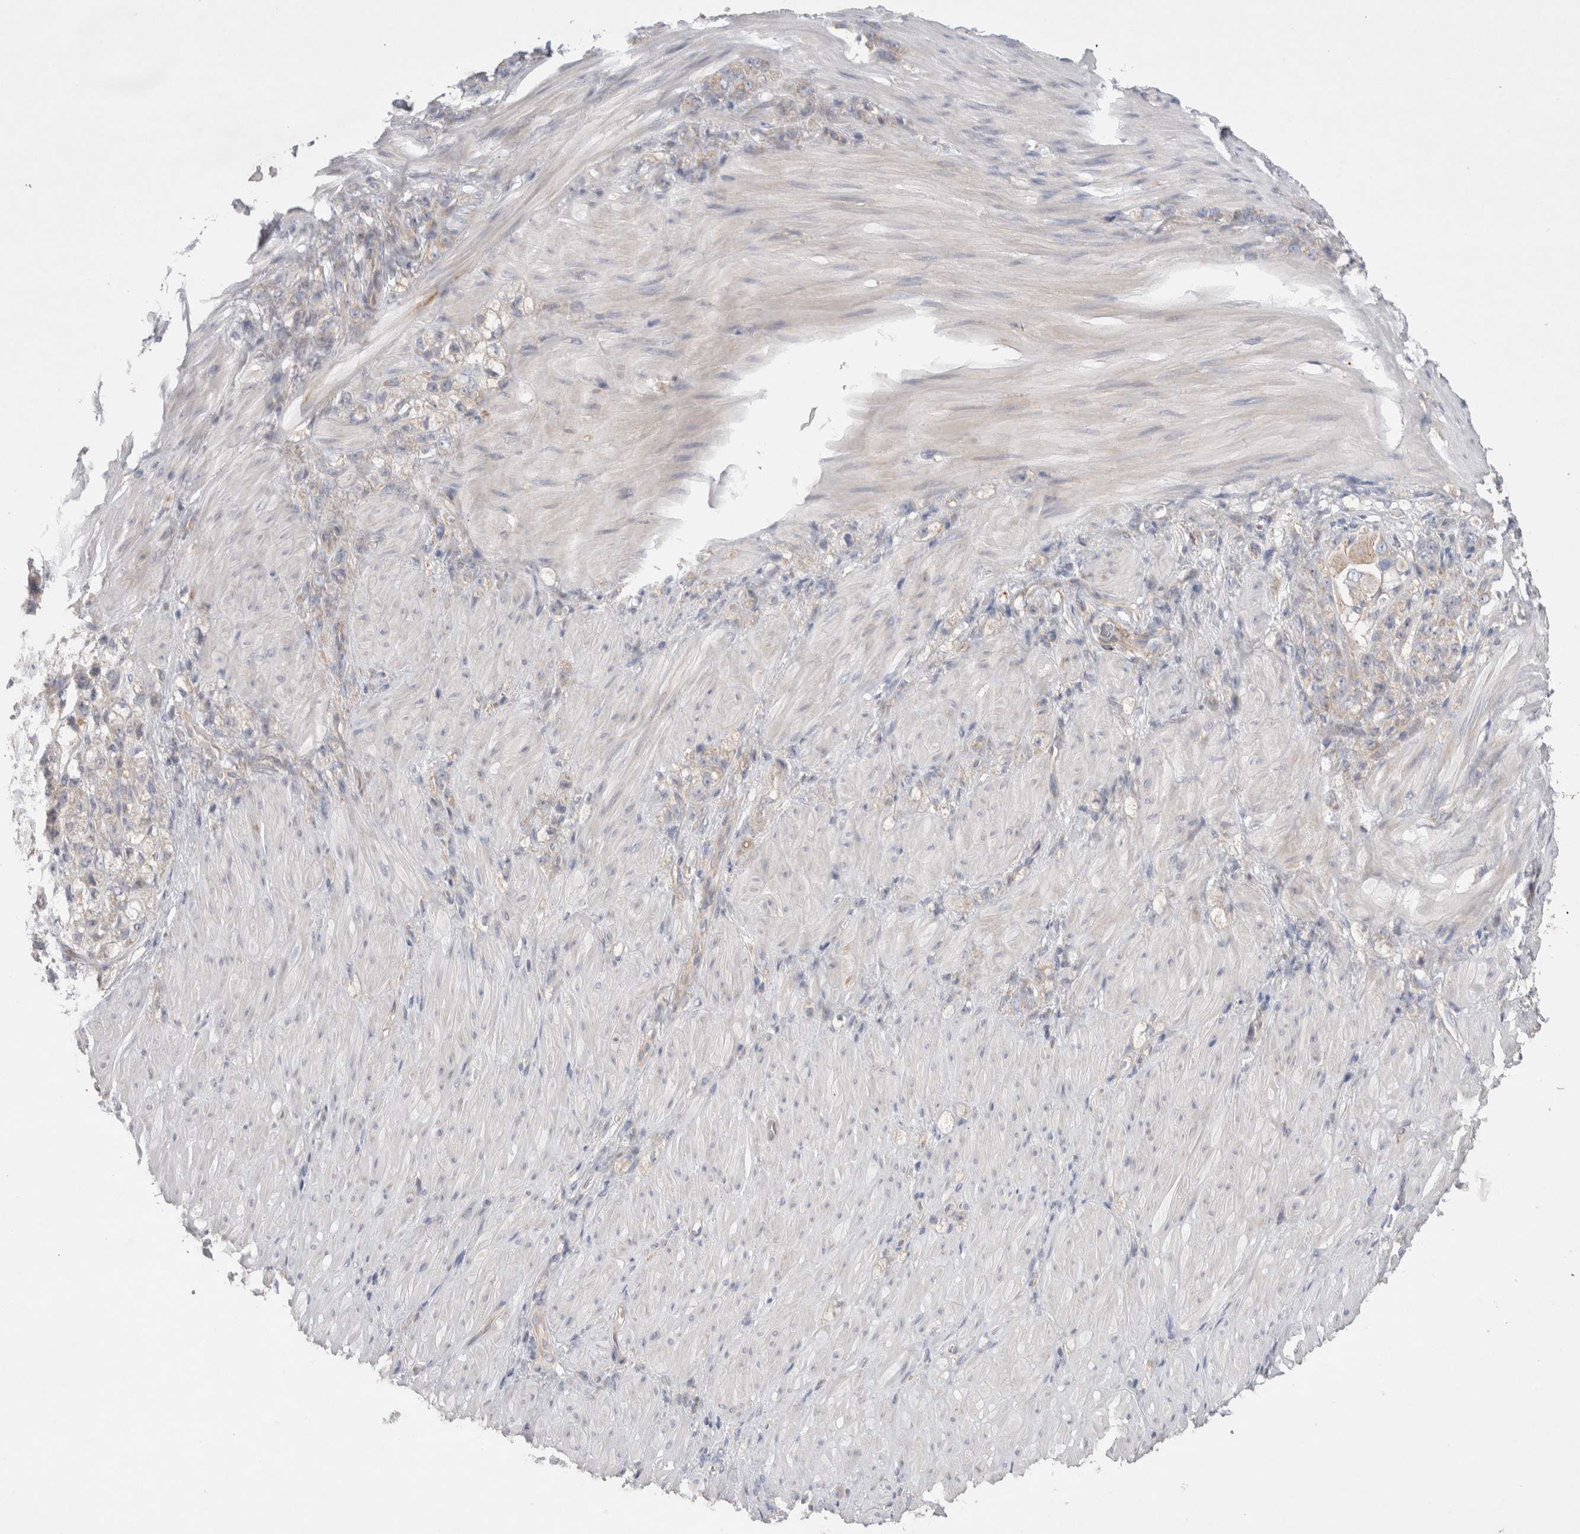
{"staining": {"intensity": "negative", "quantity": "none", "location": "none"}, "tissue": "stomach cancer", "cell_type": "Tumor cells", "image_type": "cancer", "snomed": [{"axis": "morphology", "description": "Normal tissue, NOS"}, {"axis": "morphology", "description": "Adenocarcinoma, NOS"}, {"axis": "topography", "description": "Stomach"}], "caption": "High magnification brightfield microscopy of stomach adenocarcinoma stained with DAB (3,3'-diaminobenzidine) (brown) and counterstained with hematoxylin (blue): tumor cells show no significant positivity.", "gene": "TBC1D16", "patient": {"sex": "male", "age": 82}}